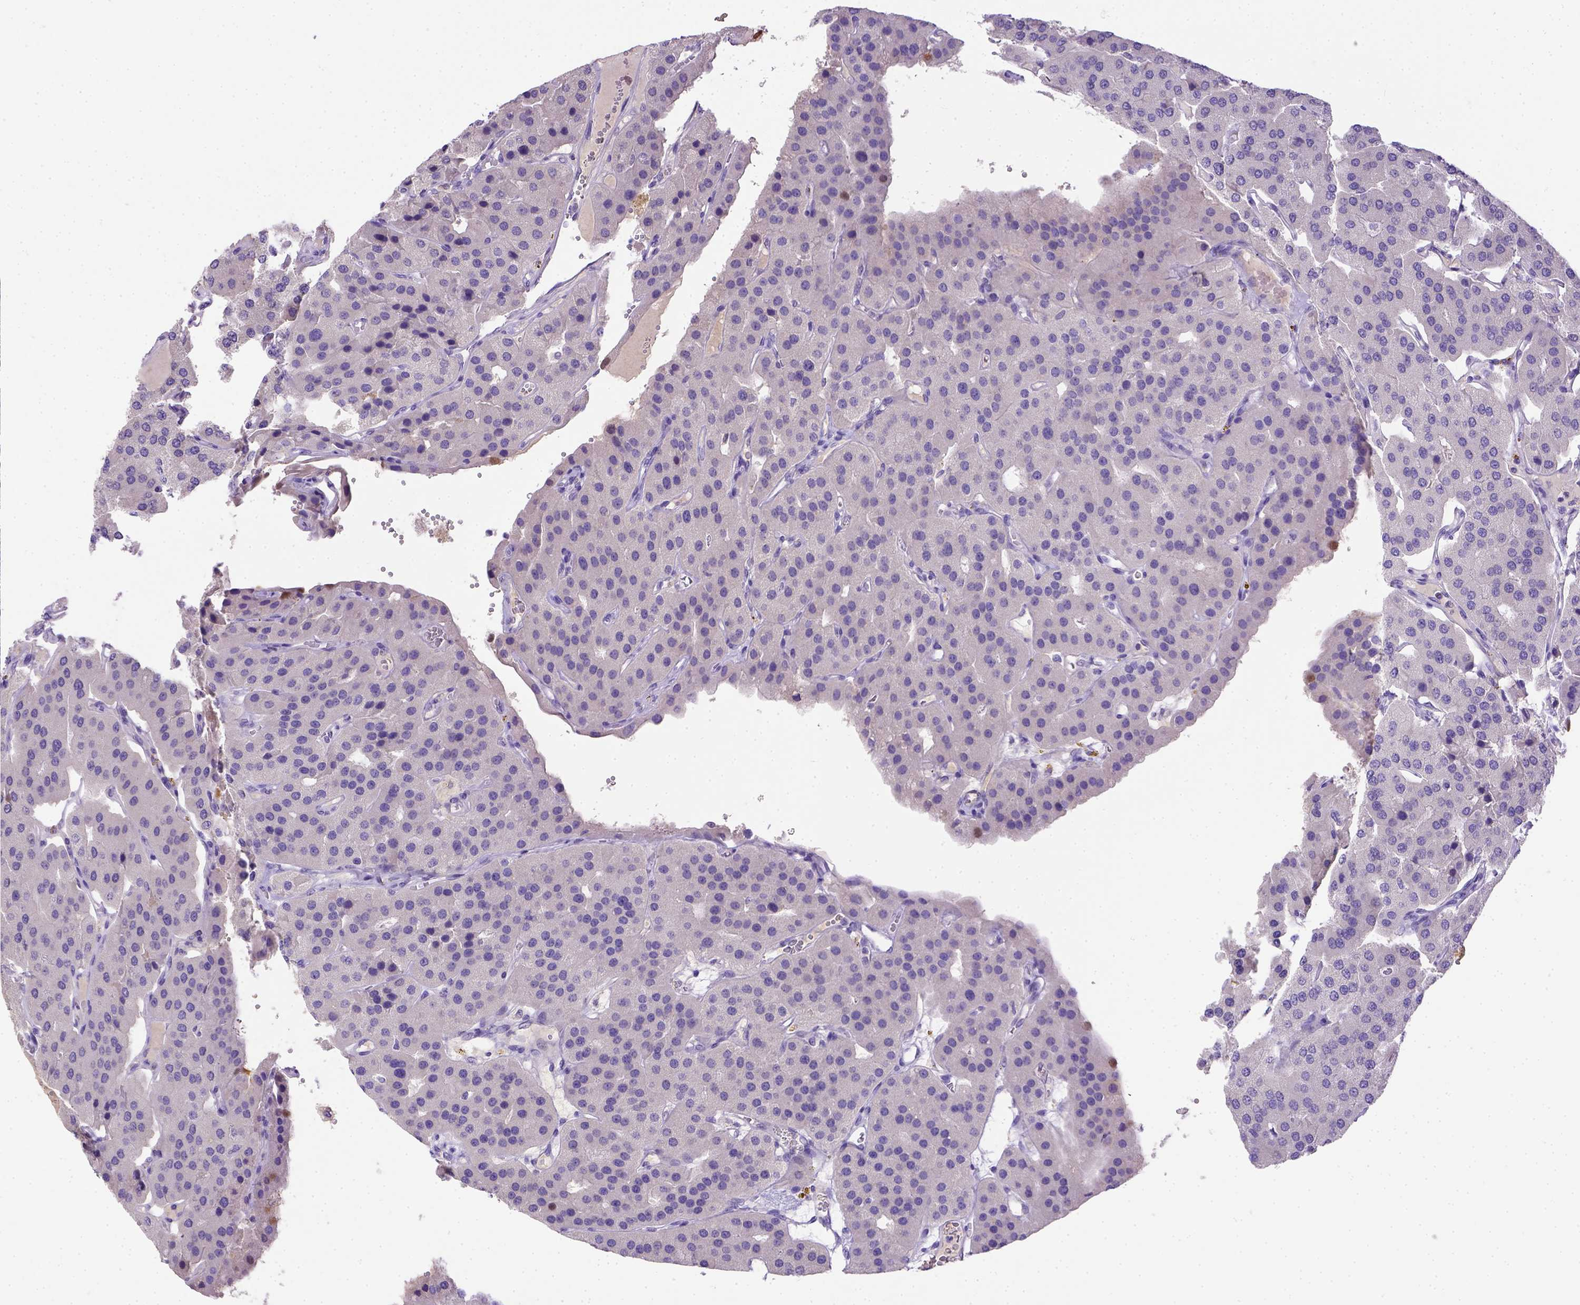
{"staining": {"intensity": "negative", "quantity": "none", "location": "none"}, "tissue": "parathyroid gland", "cell_type": "Glandular cells", "image_type": "normal", "snomed": [{"axis": "morphology", "description": "Normal tissue, NOS"}, {"axis": "morphology", "description": "Adenoma, NOS"}, {"axis": "topography", "description": "Parathyroid gland"}], "caption": "An immunohistochemistry (IHC) micrograph of benign parathyroid gland is shown. There is no staining in glandular cells of parathyroid gland. (Brightfield microscopy of DAB immunohistochemistry at high magnification).", "gene": "B3GAT1", "patient": {"sex": "female", "age": 86}}